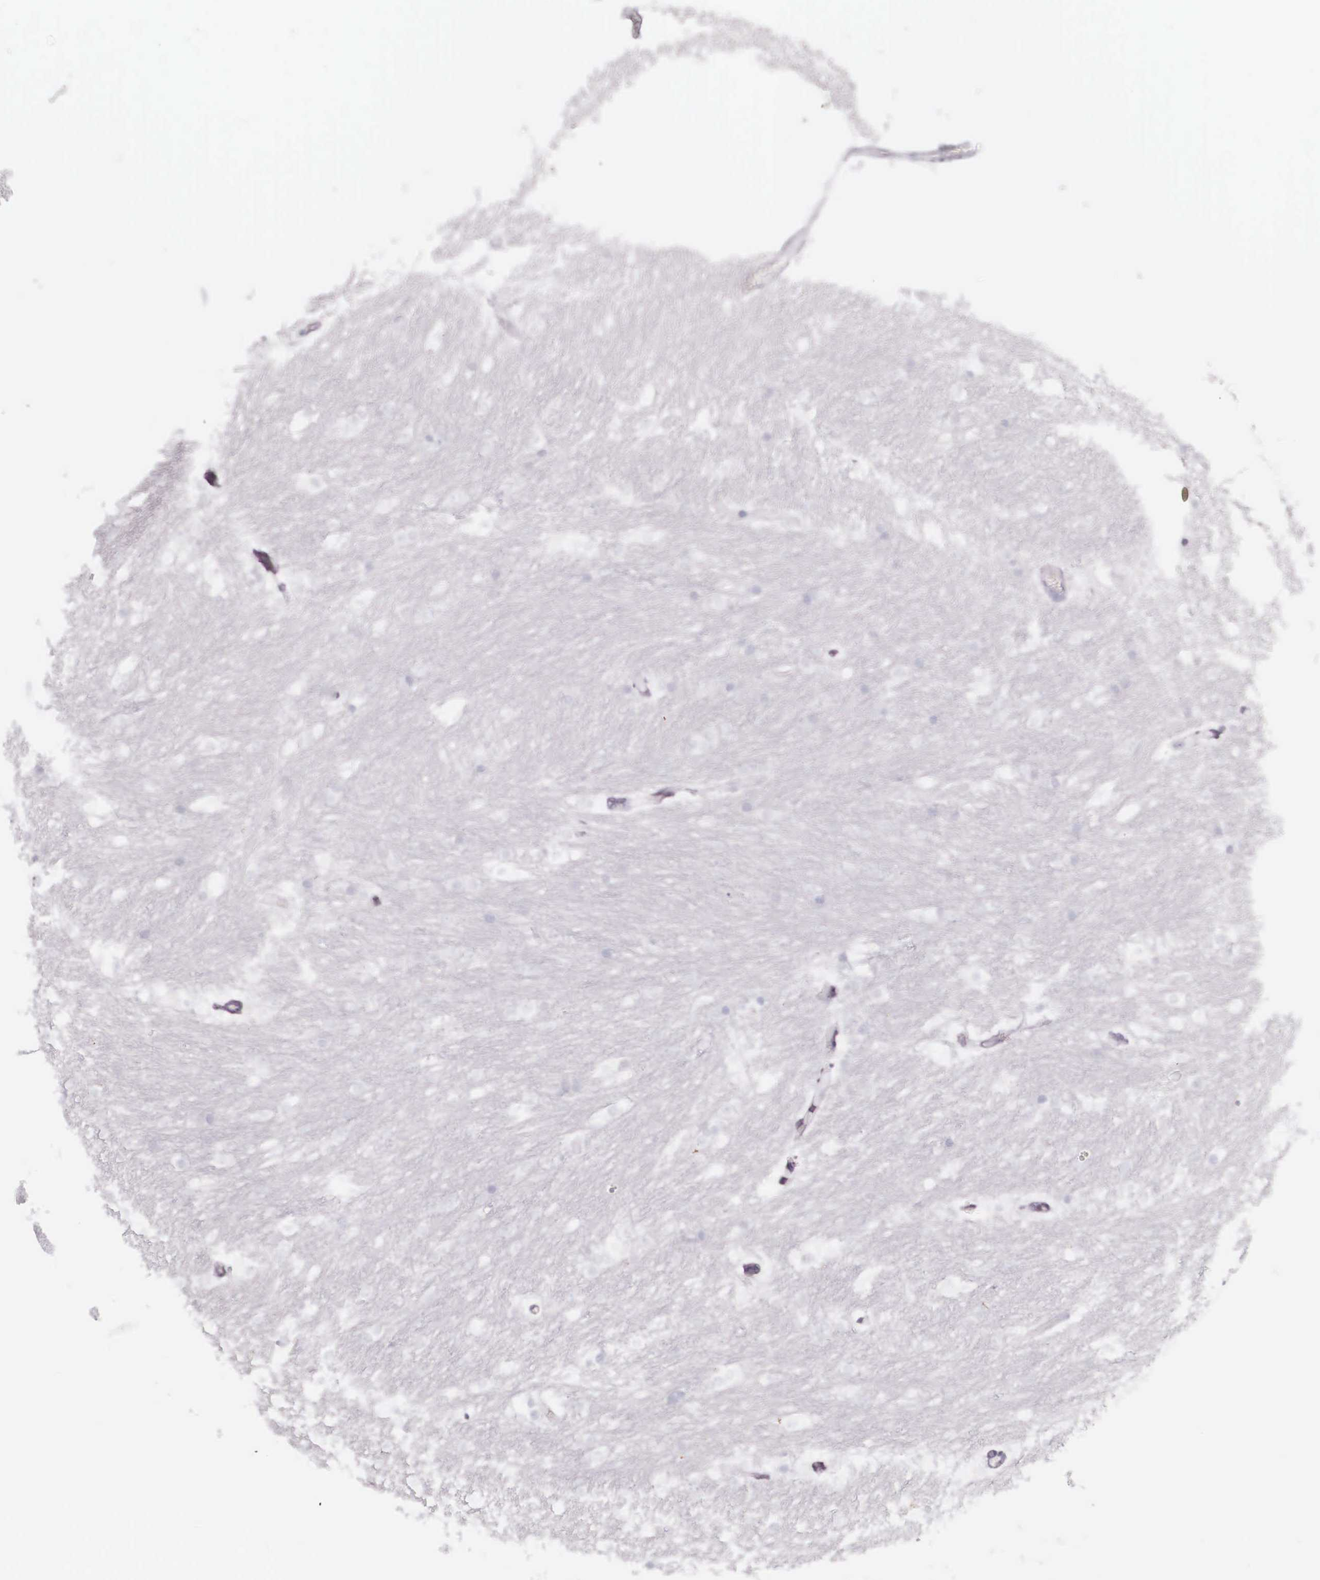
{"staining": {"intensity": "negative", "quantity": "none", "location": "none"}, "tissue": "caudate", "cell_type": "Glial cells", "image_type": "normal", "snomed": [{"axis": "morphology", "description": "Normal tissue, NOS"}, {"axis": "topography", "description": "Lateral ventricle wall"}], "caption": "Glial cells show no significant protein expression in unremarkable caudate. (Brightfield microscopy of DAB (3,3'-diaminobenzidine) immunohistochemistry (IHC) at high magnification).", "gene": "KRT14", "patient": {"sex": "female", "age": 19}}